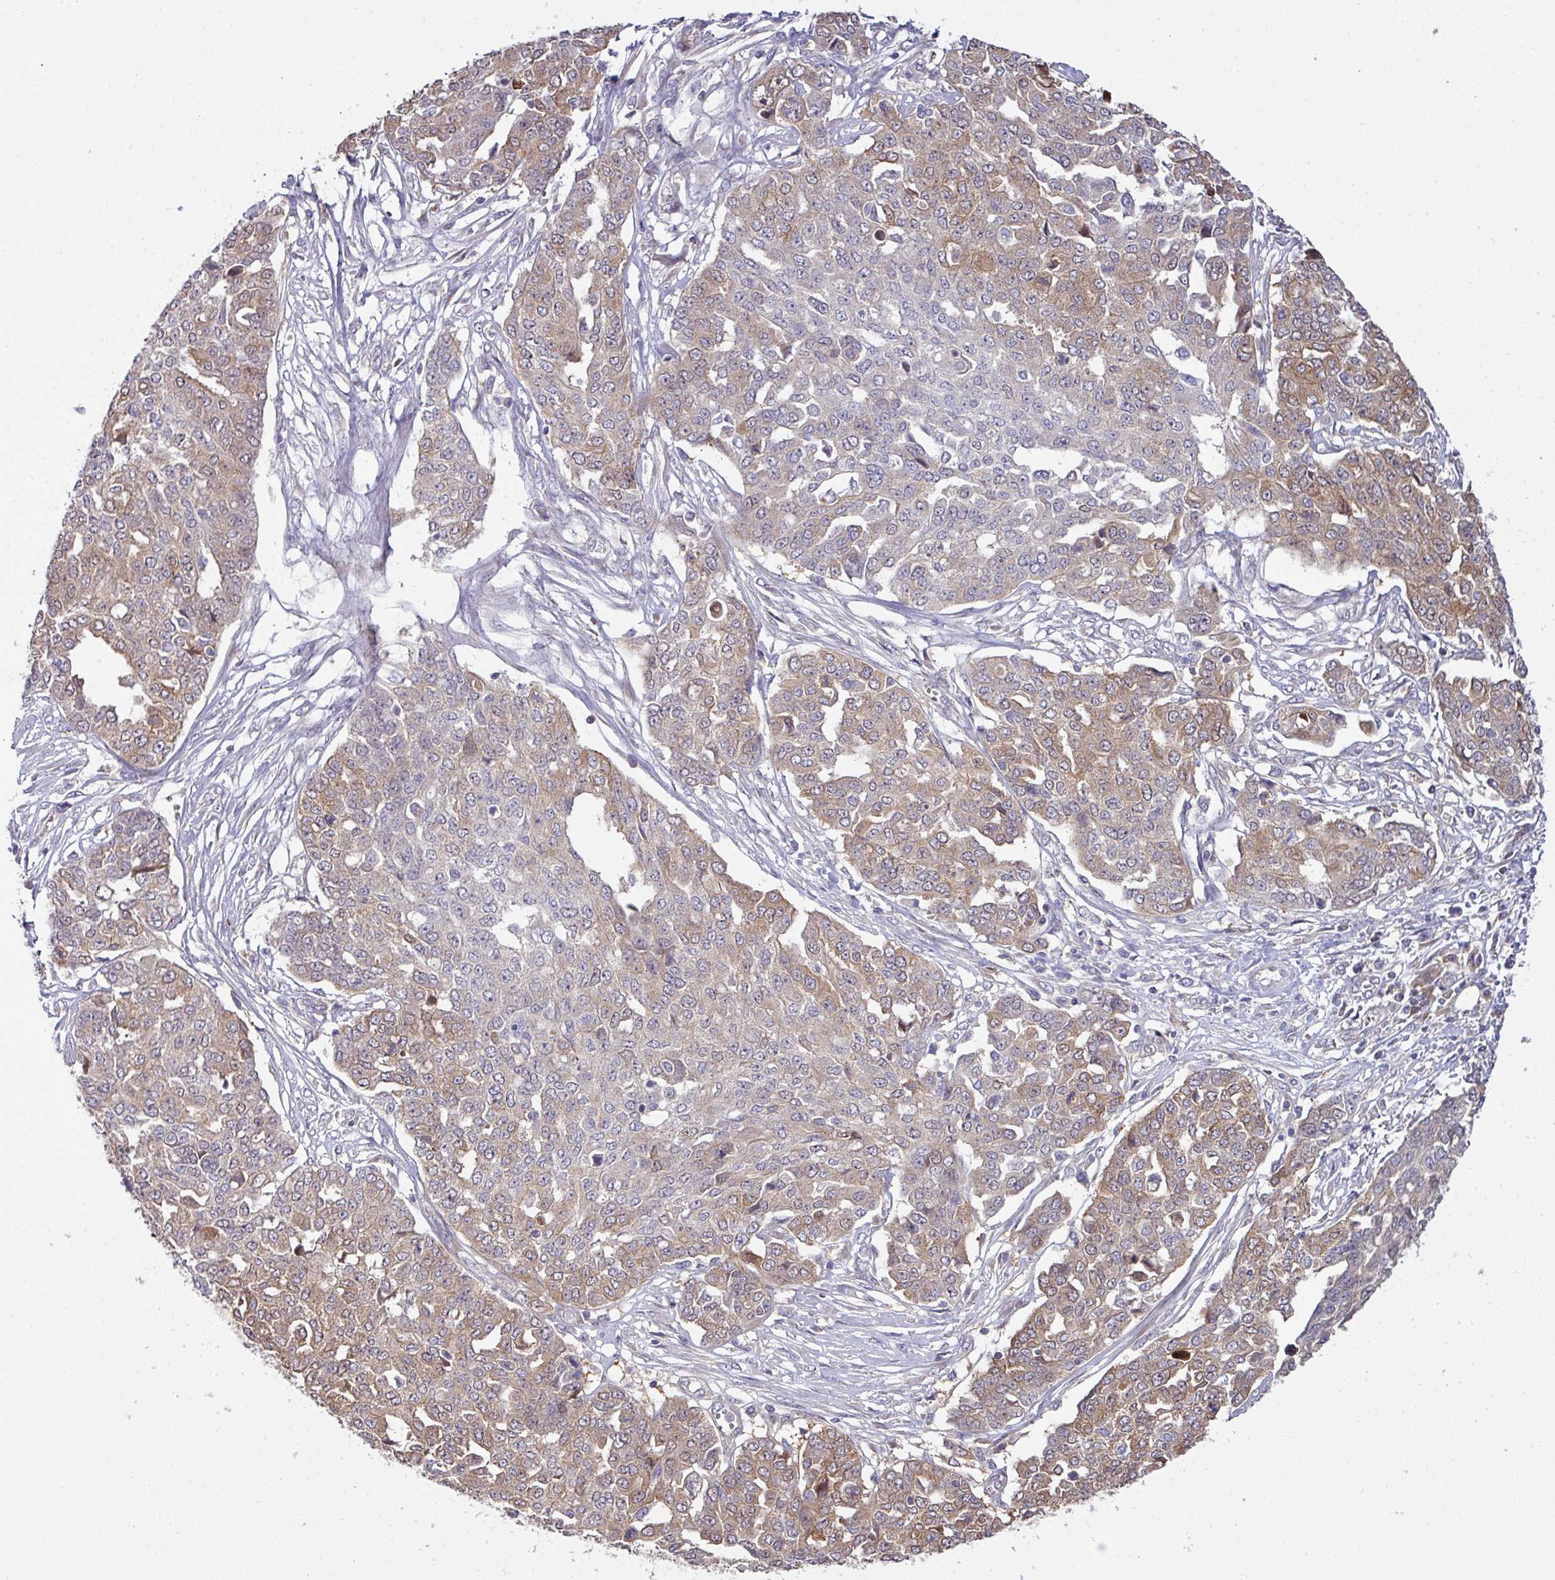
{"staining": {"intensity": "moderate", "quantity": "25%-75%", "location": "cytoplasmic/membranous"}, "tissue": "ovarian cancer", "cell_type": "Tumor cells", "image_type": "cancer", "snomed": [{"axis": "morphology", "description": "Cystadenocarcinoma, serous, NOS"}, {"axis": "topography", "description": "Soft tissue"}, {"axis": "topography", "description": "Ovary"}], "caption": "Immunohistochemistry image of serous cystadenocarcinoma (ovarian) stained for a protein (brown), which demonstrates medium levels of moderate cytoplasmic/membranous expression in about 25%-75% of tumor cells.", "gene": "SLAMF6", "patient": {"sex": "female", "age": 57}}